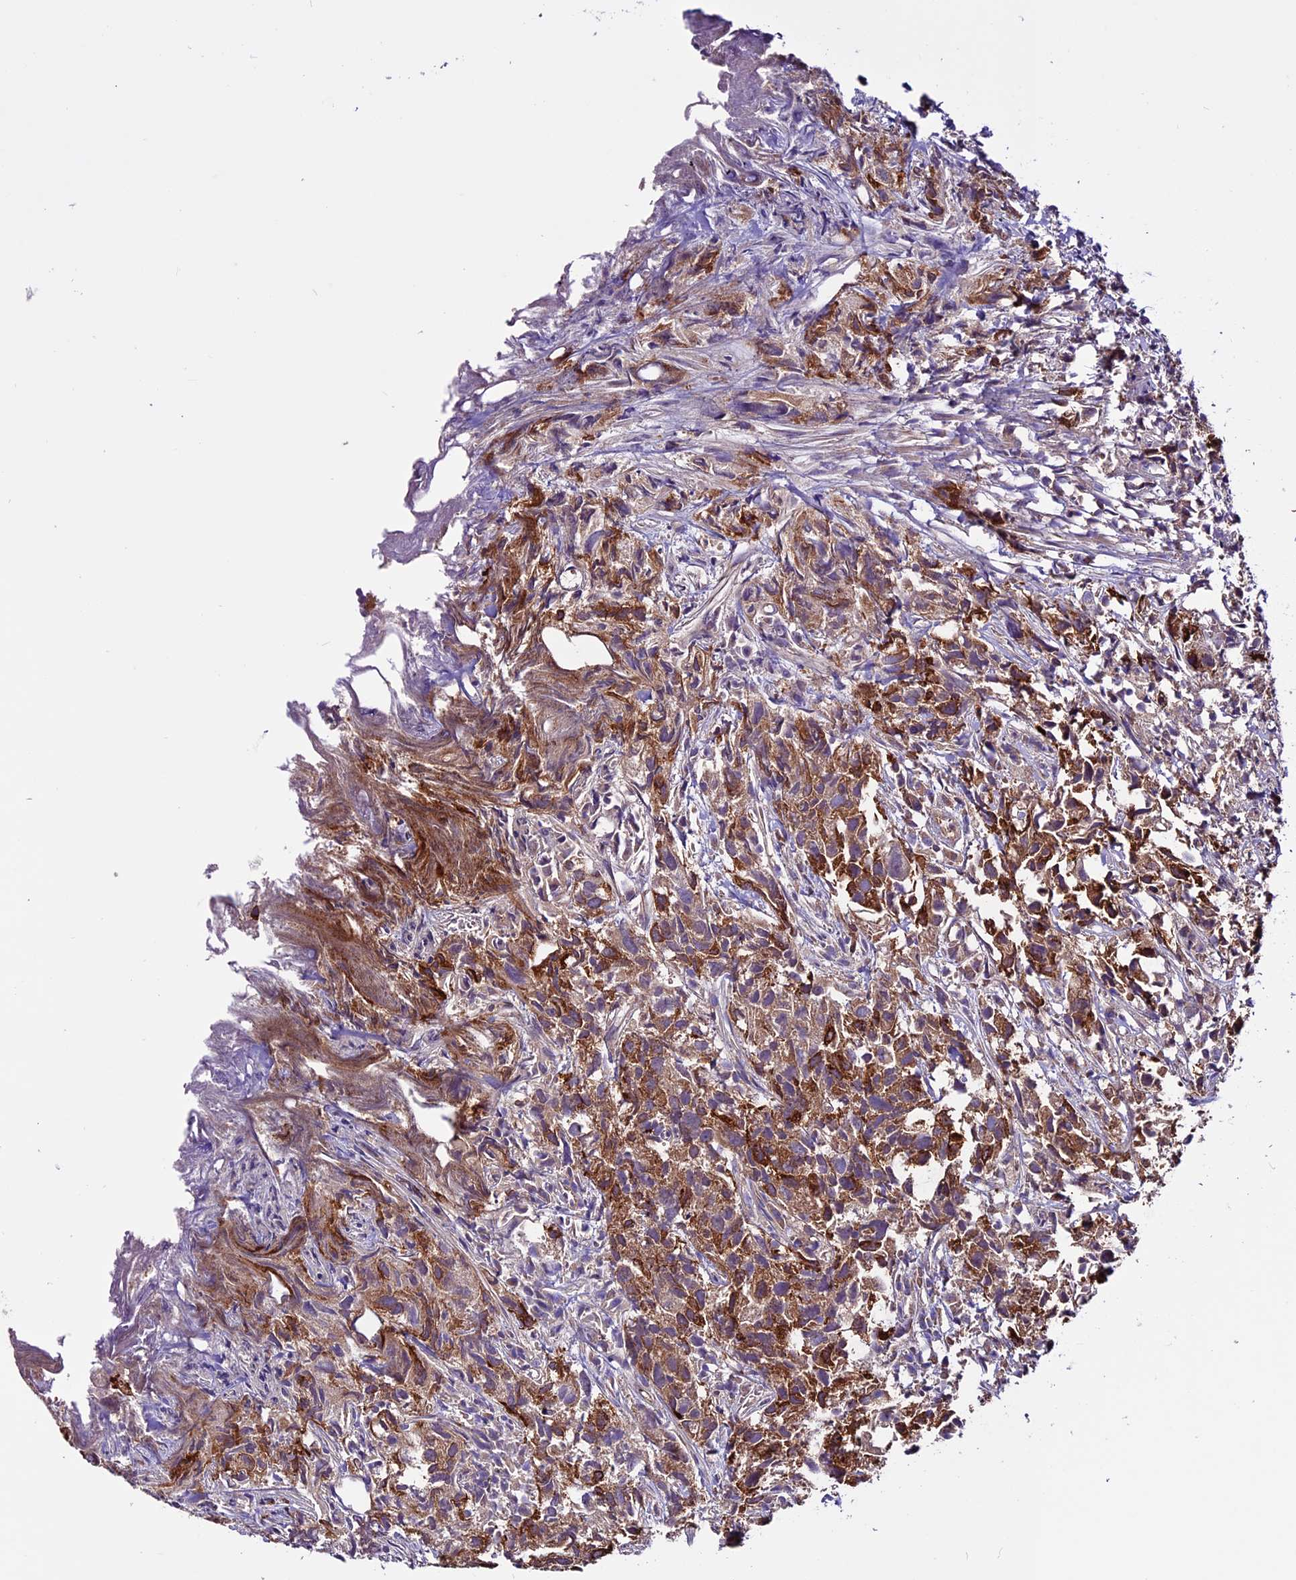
{"staining": {"intensity": "strong", "quantity": ">75%", "location": "cytoplasmic/membranous"}, "tissue": "urothelial cancer", "cell_type": "Tumor cells", "image_type": "cancer", "snomed": [{"axis": "morphology", "description": "Urothelial carcinoma, High grade"}, {"axis": "topography", "description": "Urinary bladder"}], "caption": "An image of human urothelial cancer stained for a protein exhibits strong cytoplasmic/membranous brown staining in tumor cells. The protein of interest is shown in brown color, while the nuclei are stained blue.", "gene": "RINL", "patient": {"sex": "female", "age": 75}}